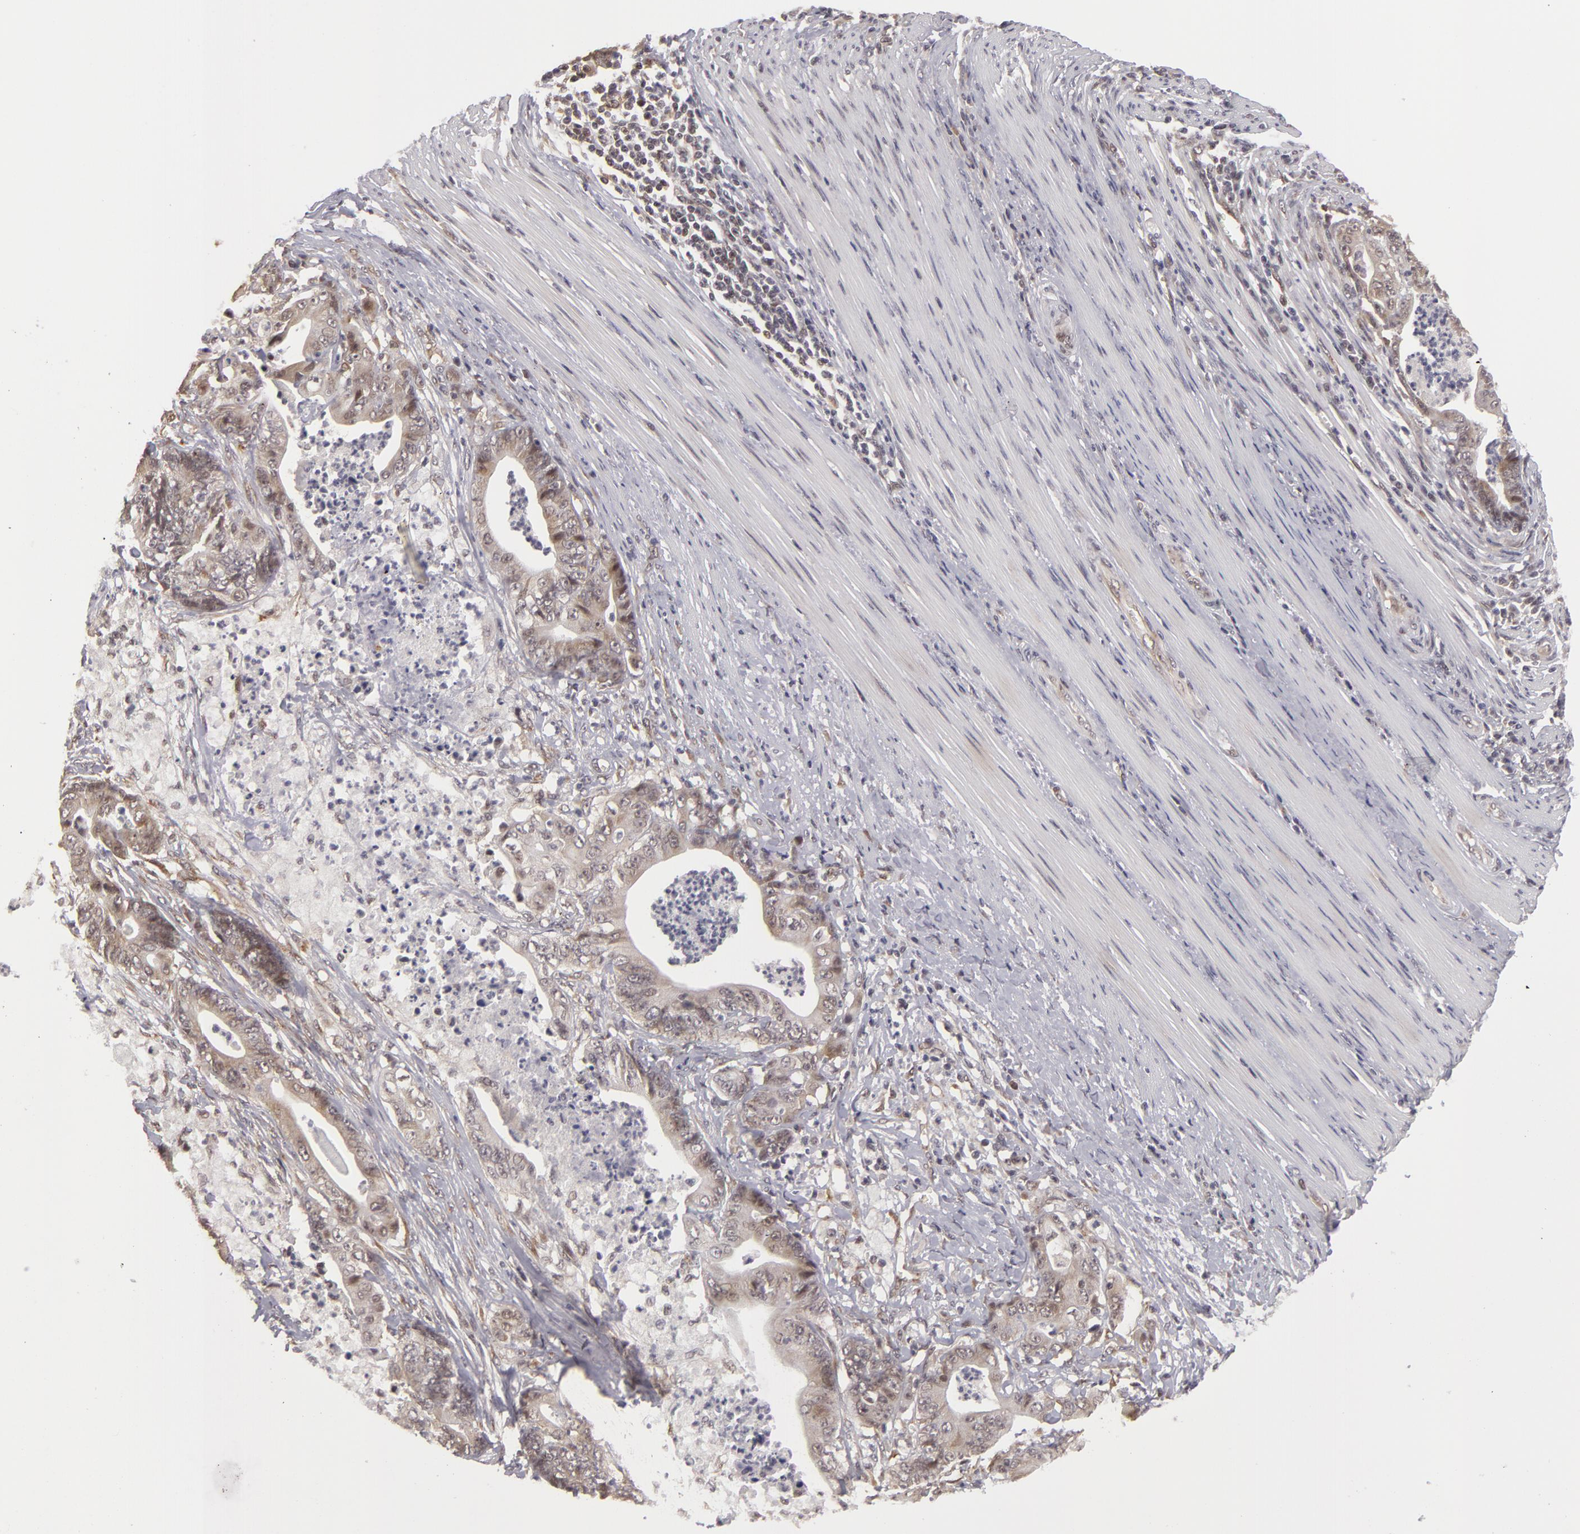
{"staining": {"intensity": "moderate", "quantity": "<25%", "location": "nuclear"}, "tissue": "stomach cancer", "cell_type": "Tumor cells", "image_type": "cancer", "snomed": [{"axis": "morphology", "description": "Adenocarcinoma, NOS"}, {"axis": "topography", "description": "Stomach, lower"}], "caption": "Immunohistochemistry image of adenocarcinoma (stomach) stained for a protein (brown), which reveals low levels of moderate nuclear positivity in about <25% of tumor cells.", "gene": "ZNF133", "patient": {"sex": "female", "age": 86}}